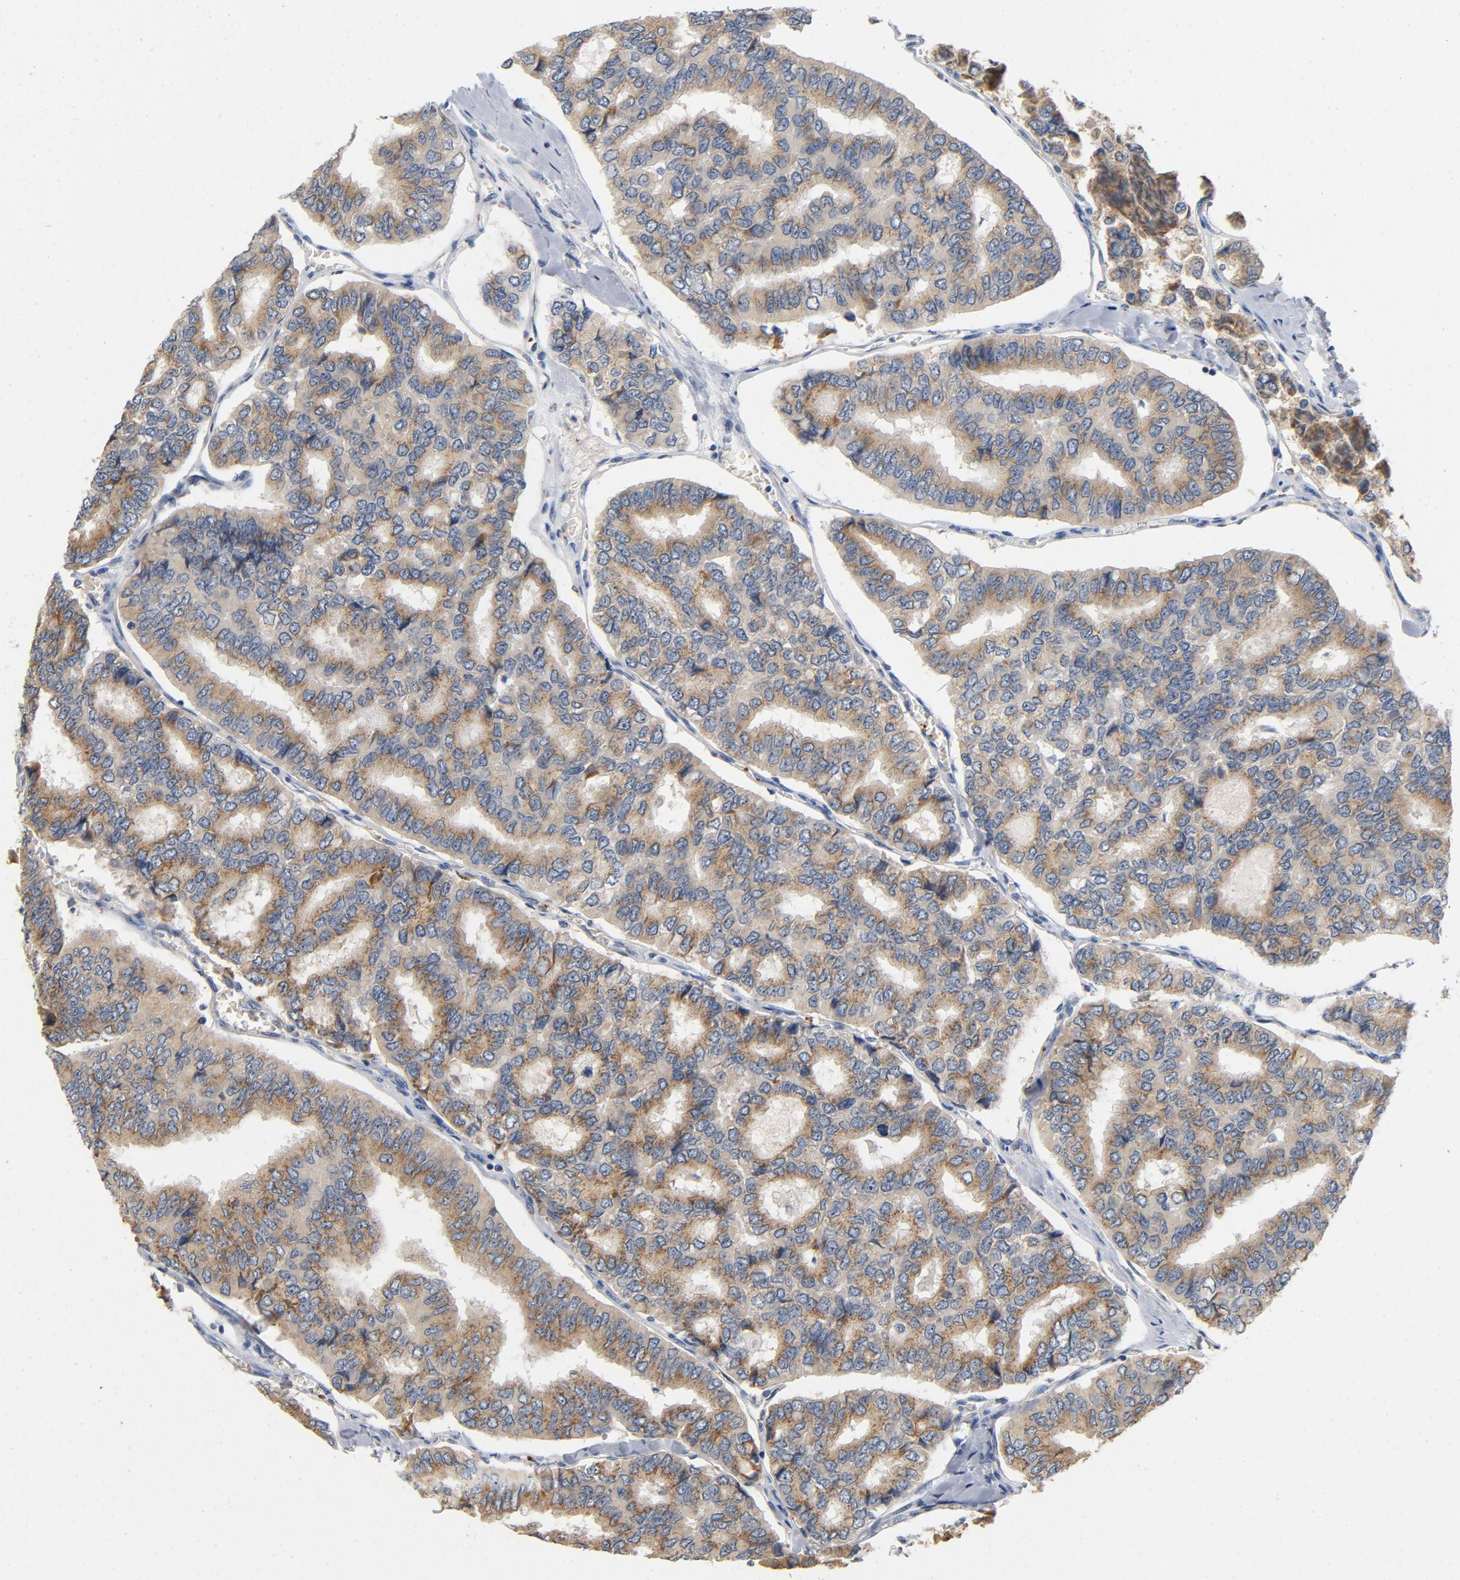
{"staining": {"intensity": "moderate", "quantity": ">75%", "location": "cytoplasmic/membranous"}, "tissue": "thyroid cancer", "cell_type": "Tumor cells", "image_type": "cancer", "snomed": [{"axis": "morphology", "description": "Papillary adenocarcinoma, NOS"}, {"axis": "topography", "description": "Thyroid gland"}], "caption": "Human papillary adenocarcinoma (thyroid) stained with a brown dye demonstrates moderate cytoplasmic/membranous positive expression in about >75% of tumor cells.", "gene": "LMAN2", "patient": {"sex": "female", "age": 35}}